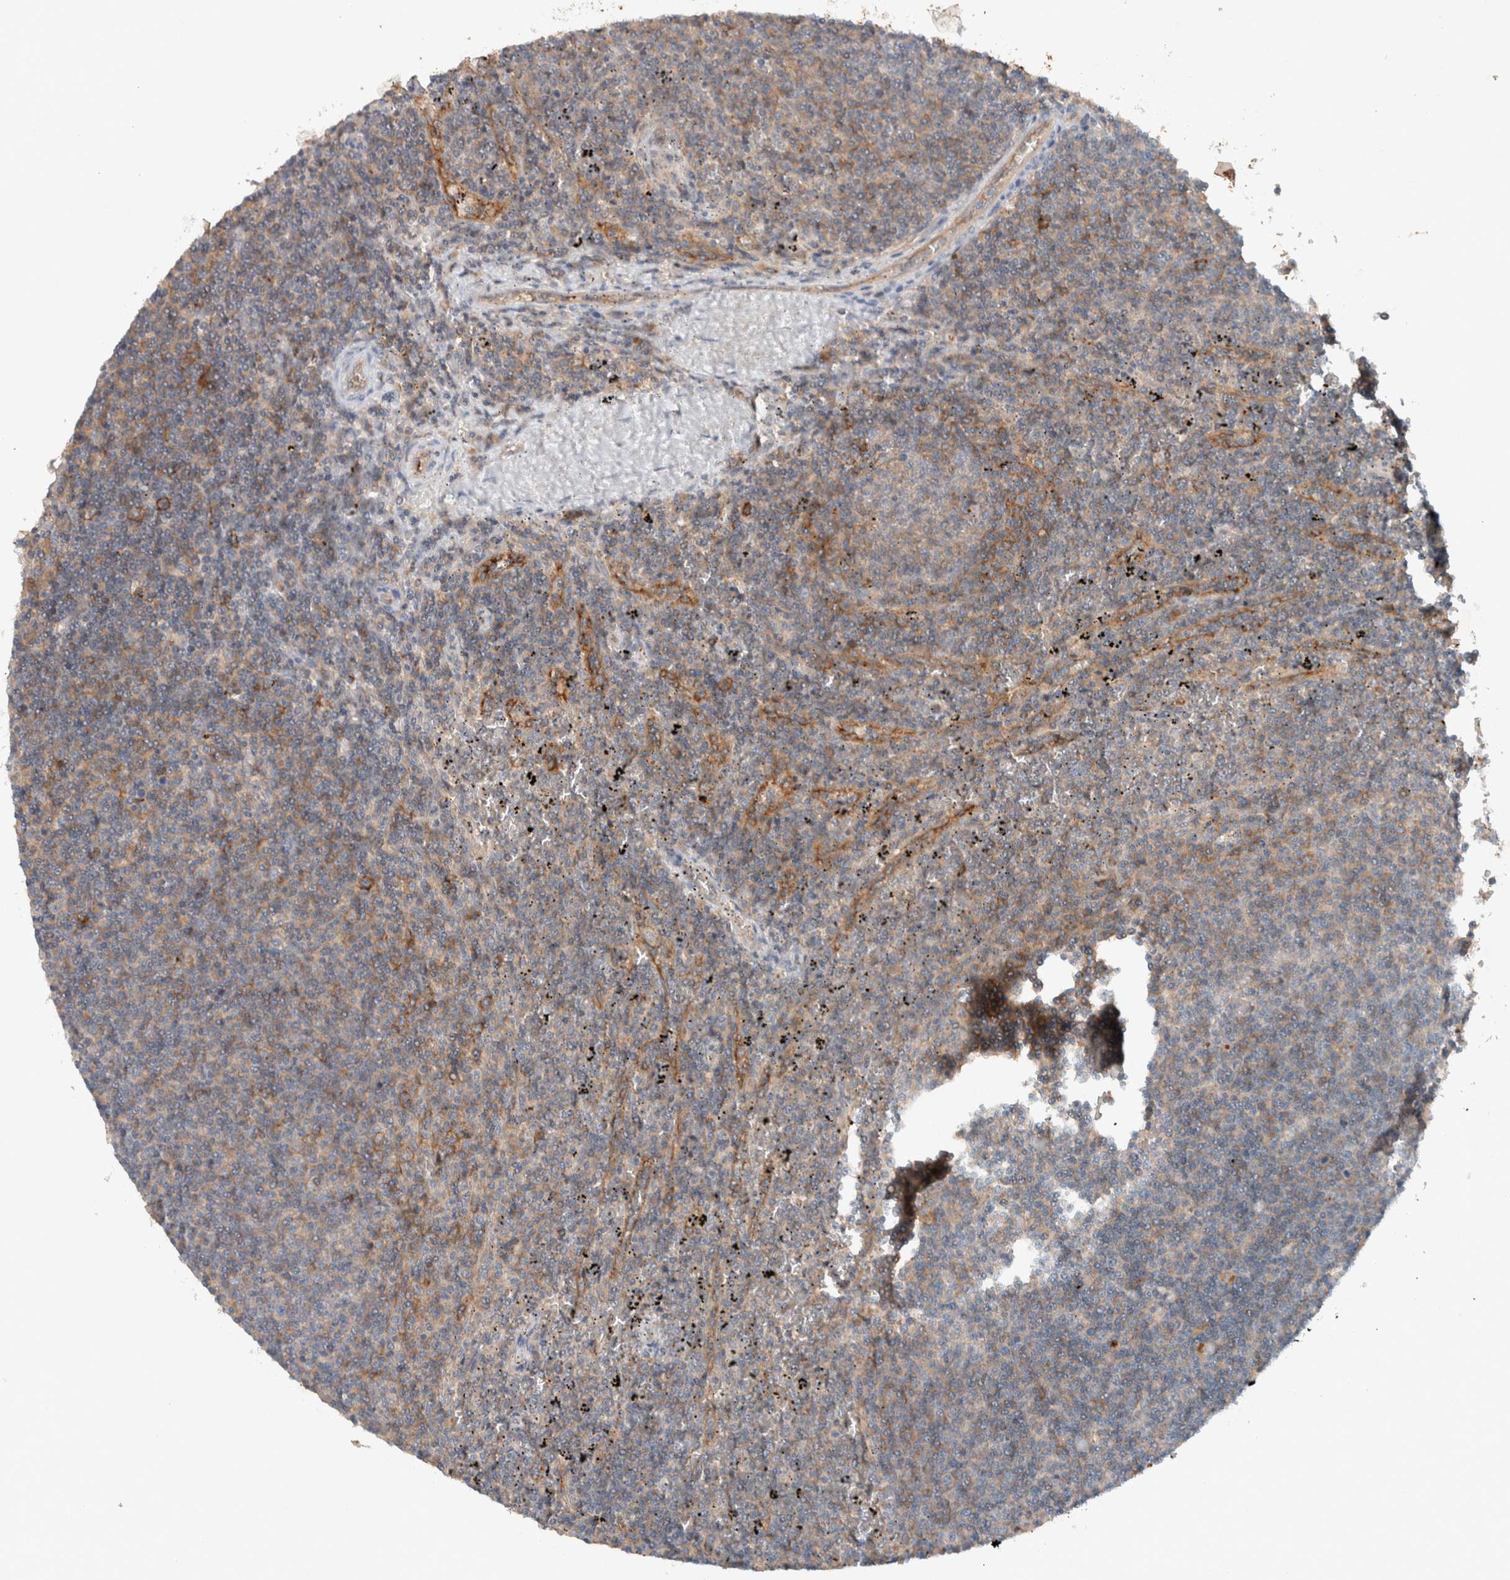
{"staining": {"intensity": "weak", "quantity": "25%-75%", "location": "cytoplasmic/membranous"}, "tissue": "lymphoma", "cell_type": "Tumor cells", "image_type": "cancer", "snomed": [{"axis": "morphology", "description": "Malignant lymphoma, non-Hodgkin's type, Low grade"}, {"axis": "topography", "description": "Spleen"}], "caption": "Malignant lymphoma, non-Hodgkin's type (low-grade) stained with a protein marker demonstrates weak staining in tumor cells.", "gene": "UGCG", "patient": {"sex": "female", "age": 50}}